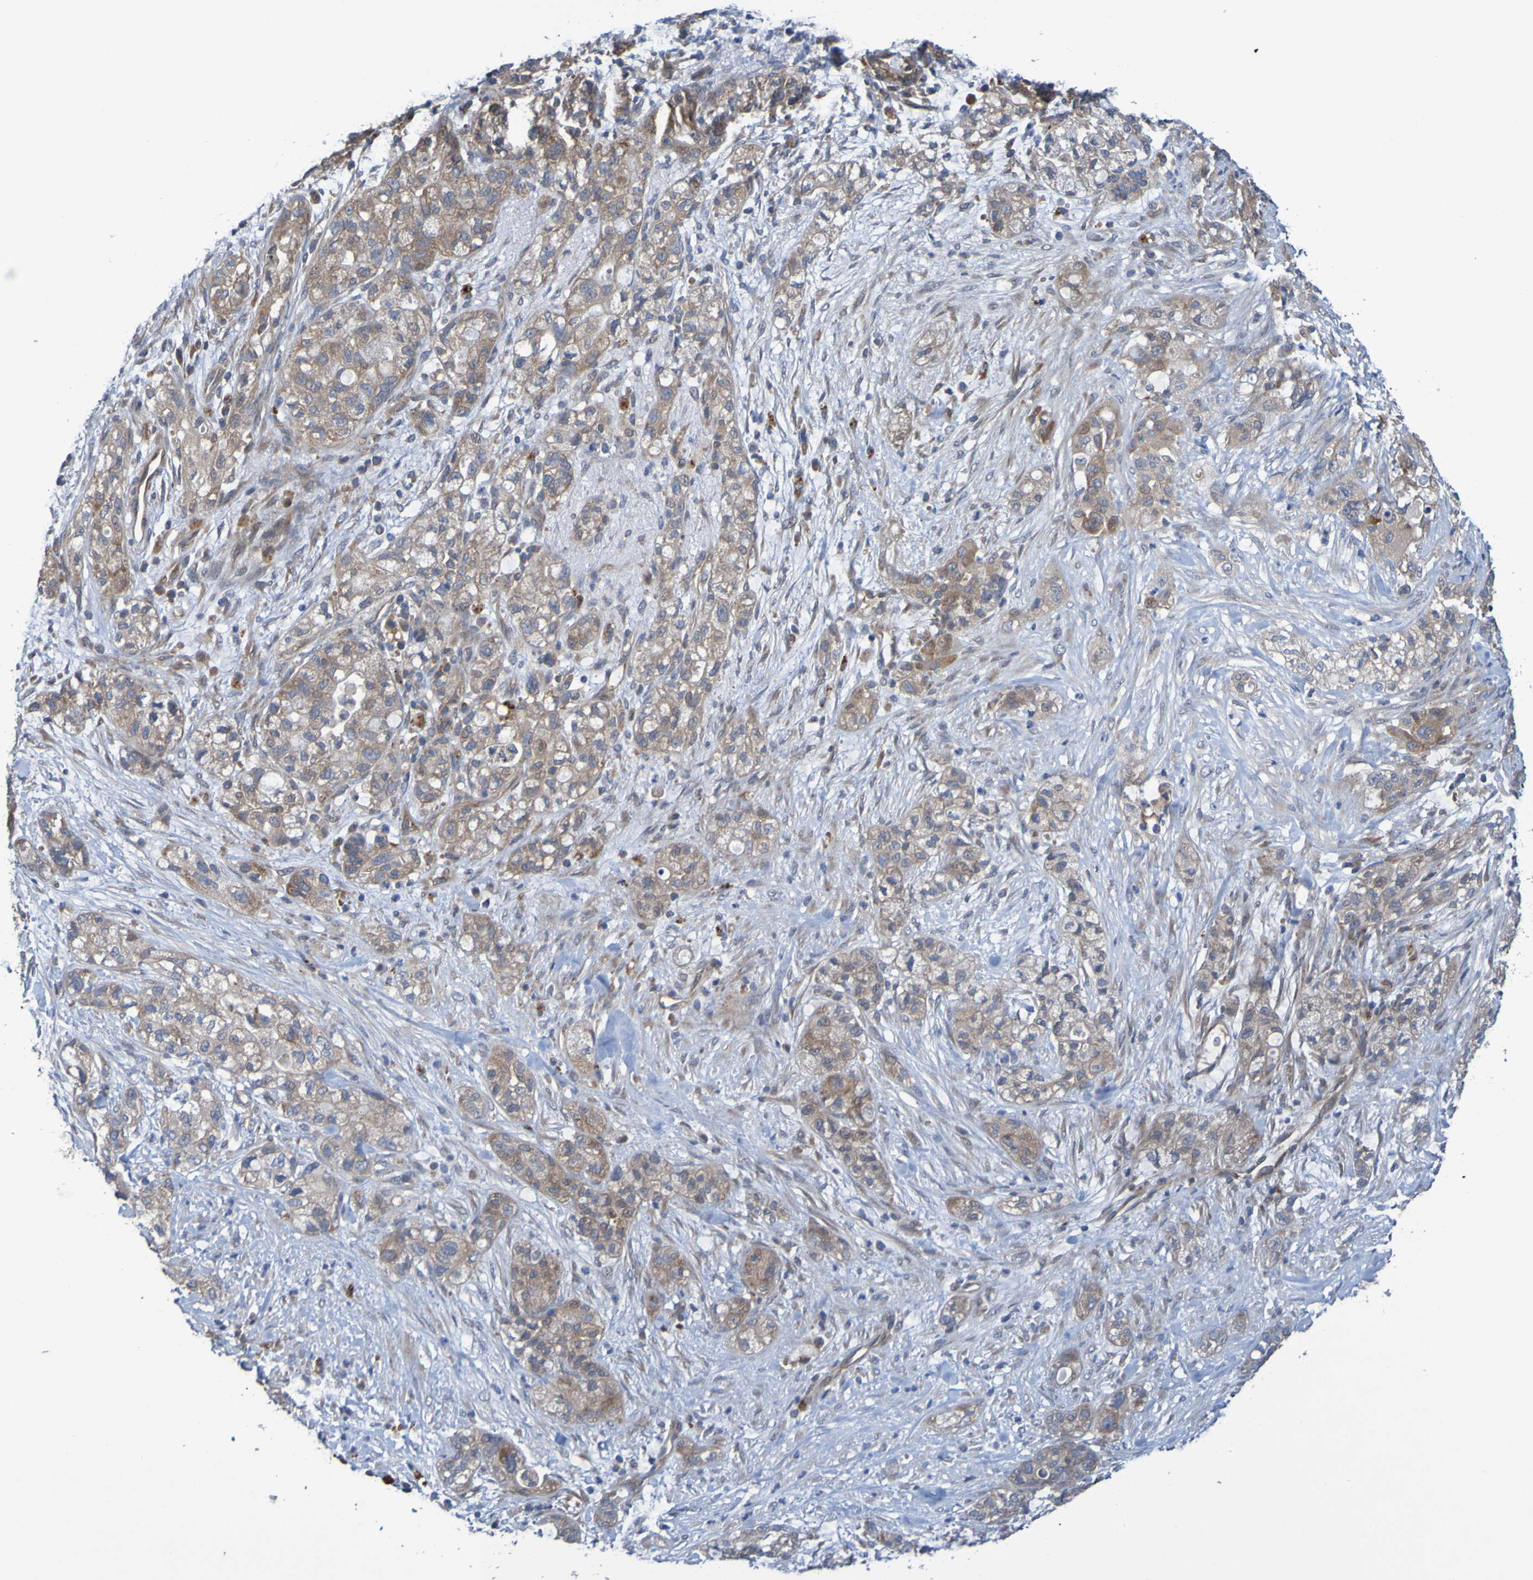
{"staining": {"intensity": "moderate", "quantity": ">75%", "location": "cytoplasmic/membranous"}, "tissue": "pancreatic cancer", "cell_type": "Tumor cells", "image_type": "cancer", "snomed": [{"axis": "morphology", "description": "Adenocarcinoma, NOS"}, {"axis": "topography", "description": "Pancreas"}], "caption": "Moderate cytoplasmic/membranous protein expression is seen in approximately >75% of tumor cells in pancreatic cancer. (brown staining indicates protein expression, while blue staining denotes nuclei).", "gene": "SDK1", "patient": {"sex": "female", "age": 78}}